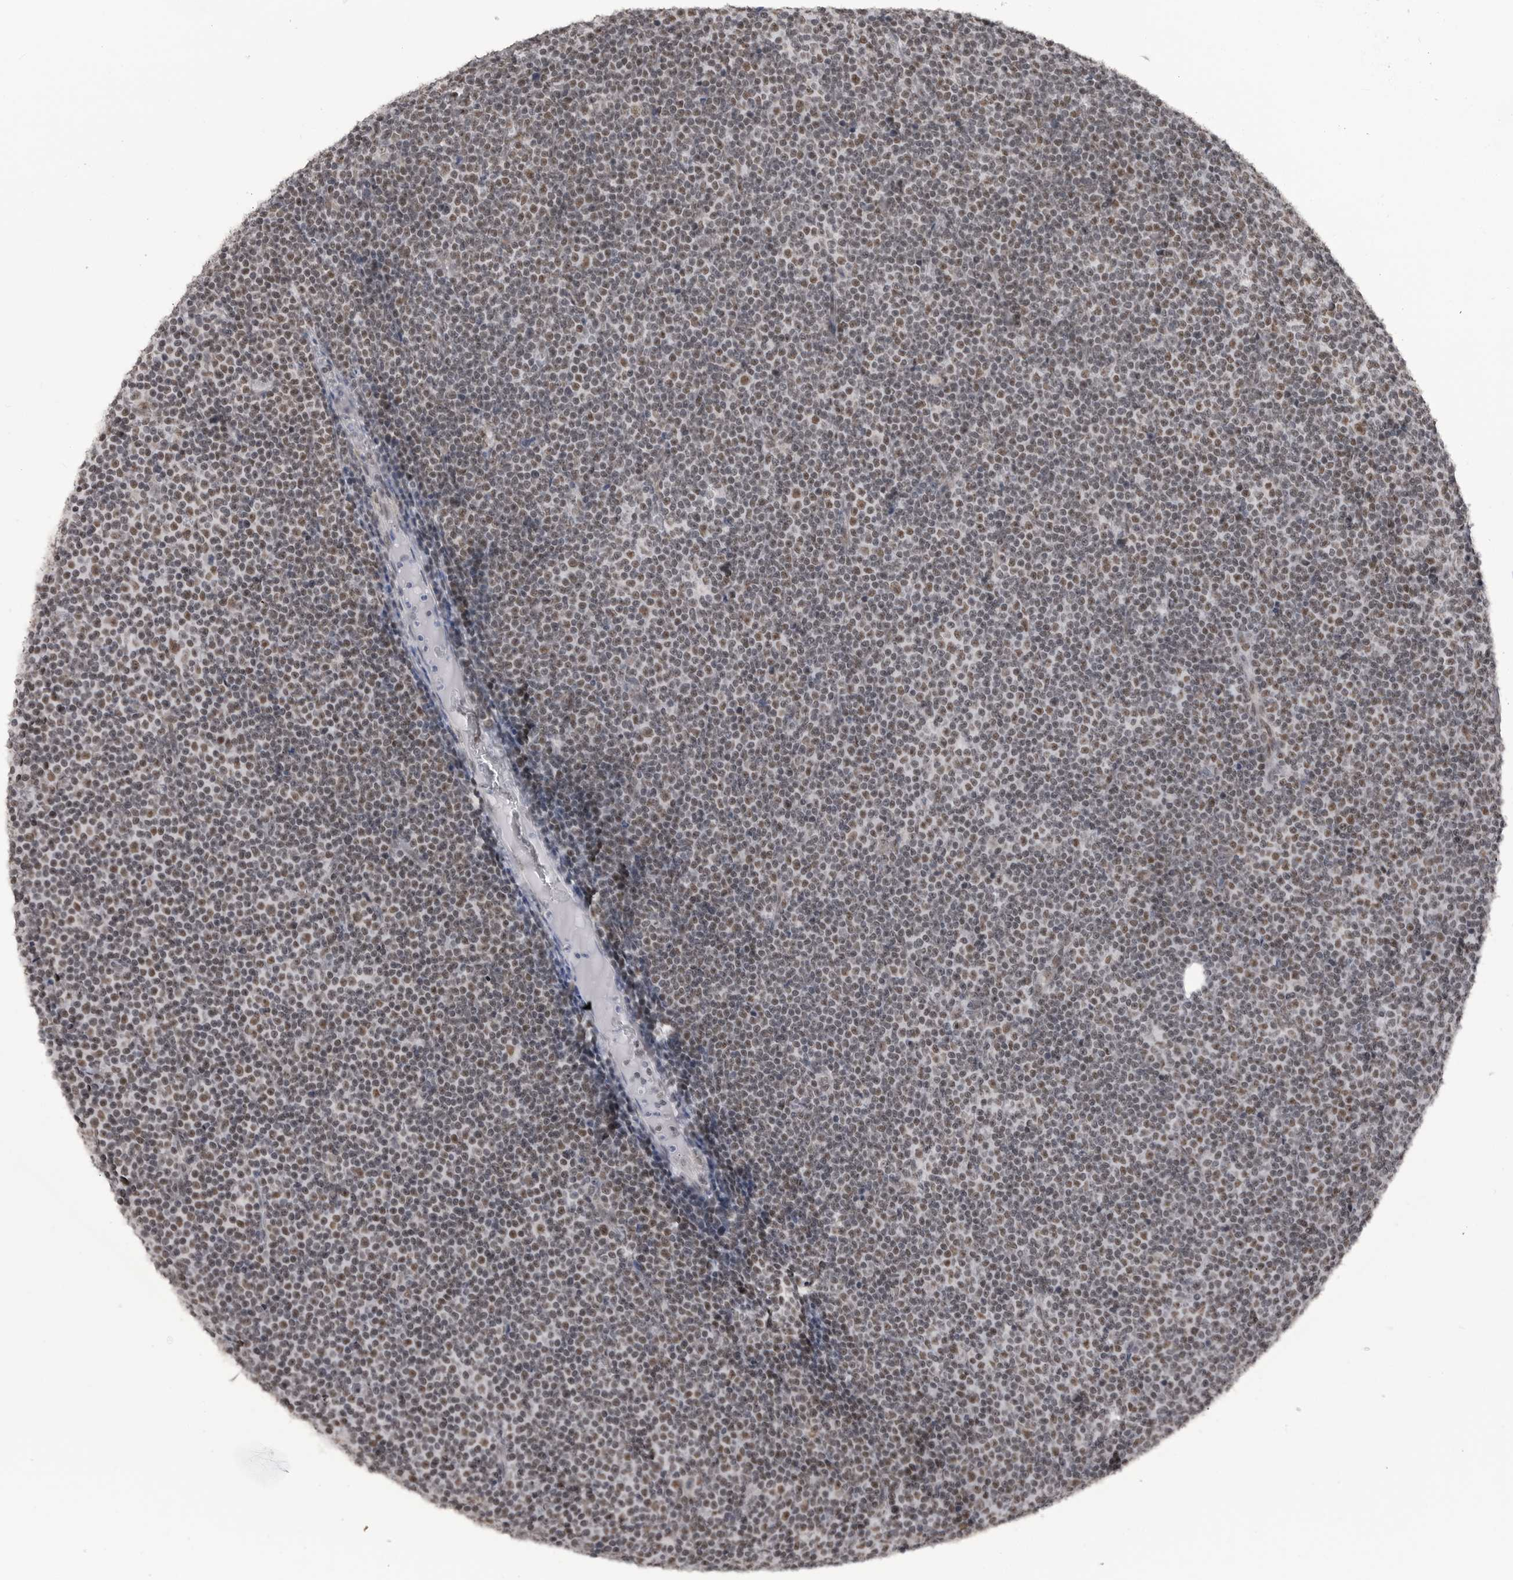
{"staining": {"intensity": "moderate", "quantity": "25%-75%", "location": "nuclear"}, "tissue": "lymphoma", "cell_type": "Tumor cells", "image_type": "cancer", "snomed": [{"axis": "morphology", "description": "Malignant lymphoma, non-Hodgkin's type, Low grade"}, {"axis": "topography", "description": "Lymph node"}], "caption": "DAB (3,3'-diaminobenzidine) immunohistochemical staining of human malignant lymphoma, non-Hodgkin's type (low-grade) reveals moderate nuclear protein expression in about 25%-75% of tumor cells.", "gene": "RNF26", "patient": {"sex": "female", "age": 67}}